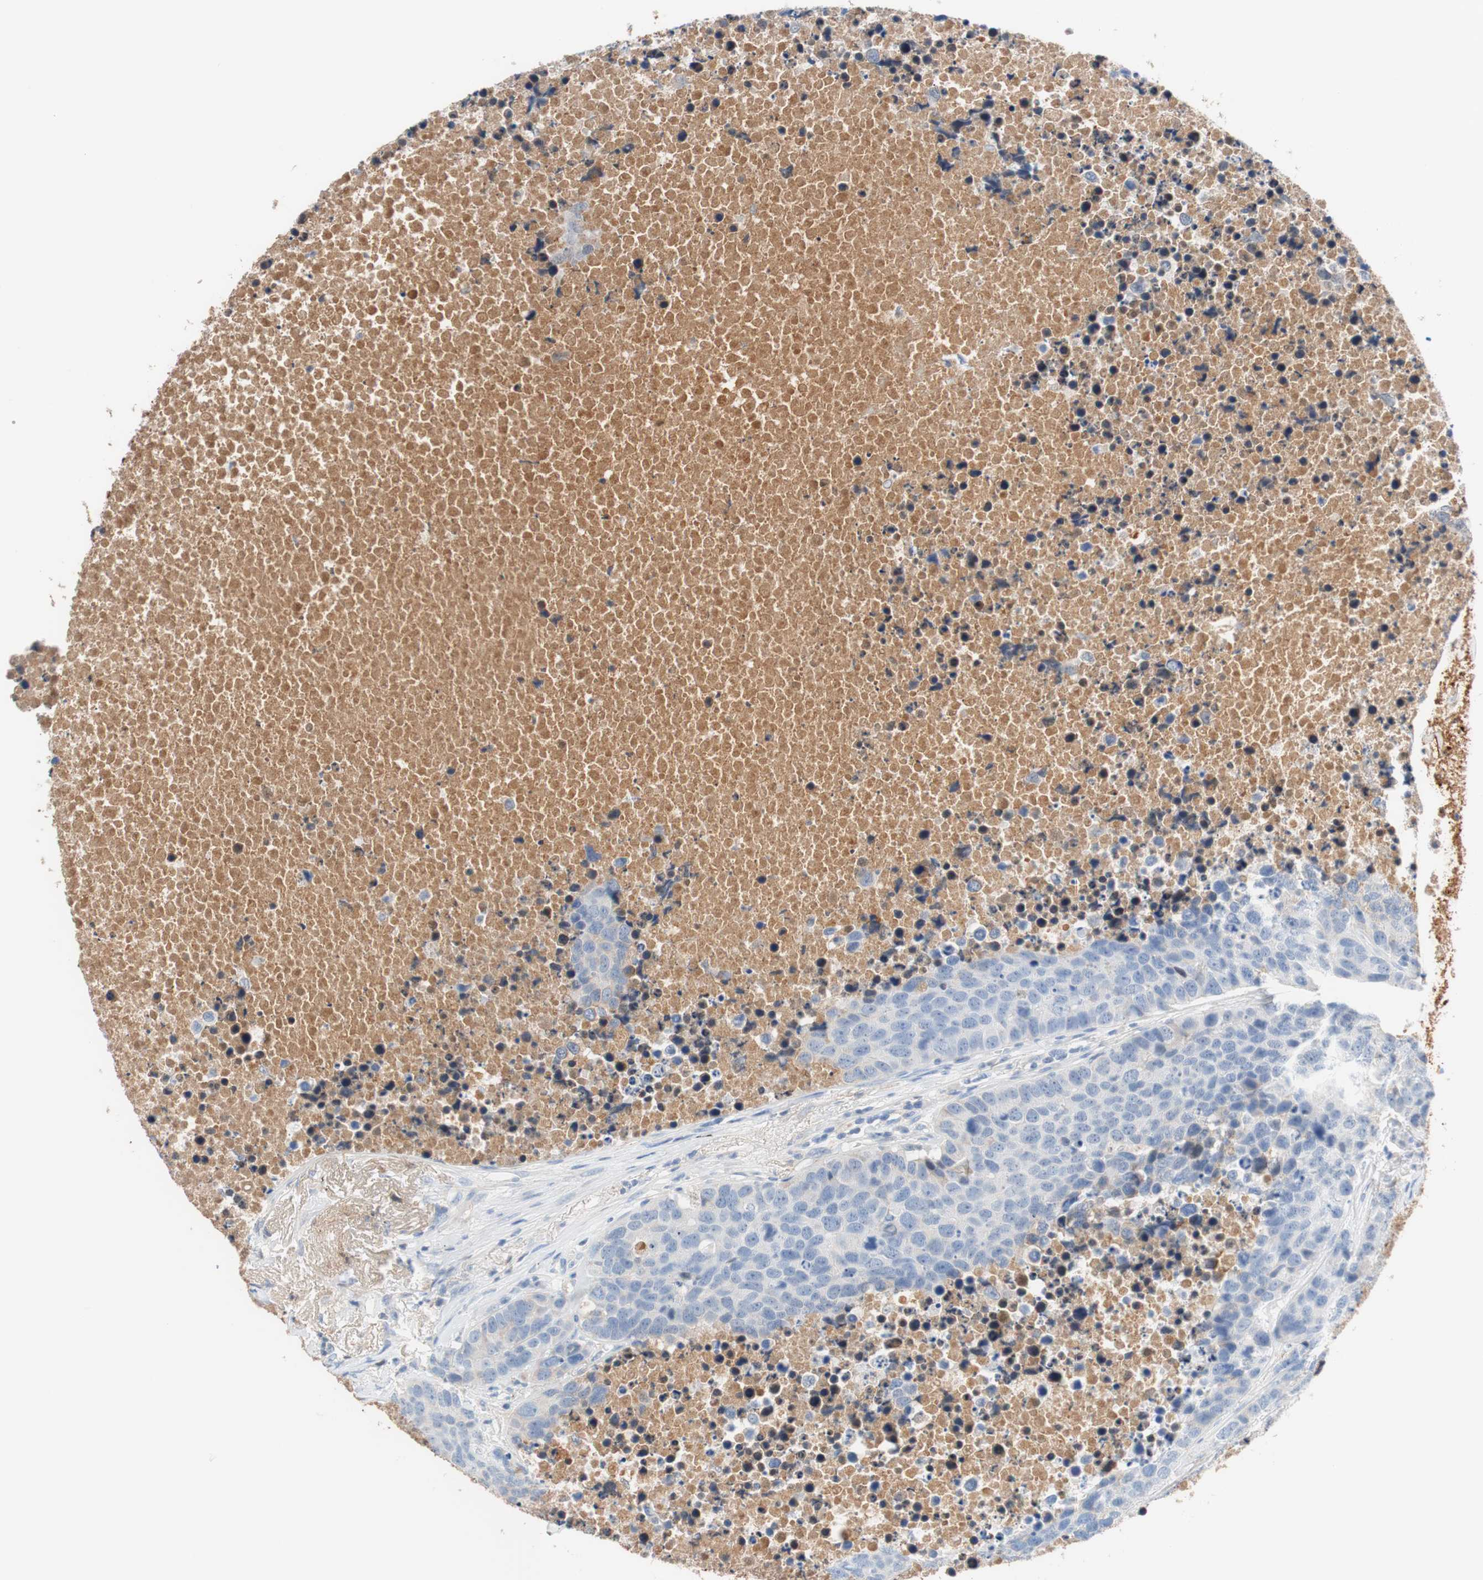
{"staining": {"intensity": "negative", "quantity": "none", "location": "none"}, "tissue": "carcinoid", "cell_type": "Tumor cells", "image_type": "cancer", "snomed": [{"axis": "morphology", "description": "Carcinoid, malignant, NOS"}, {"axis": "topography", "description": "Lung"}], "caption": "This is an immunohistochemistry (IHC) histopathology image of human malignant carcinoid. There is no positivity in tumor cells.", "gene": "RBP4", "patient": {"sex": "male", "age": 60}}